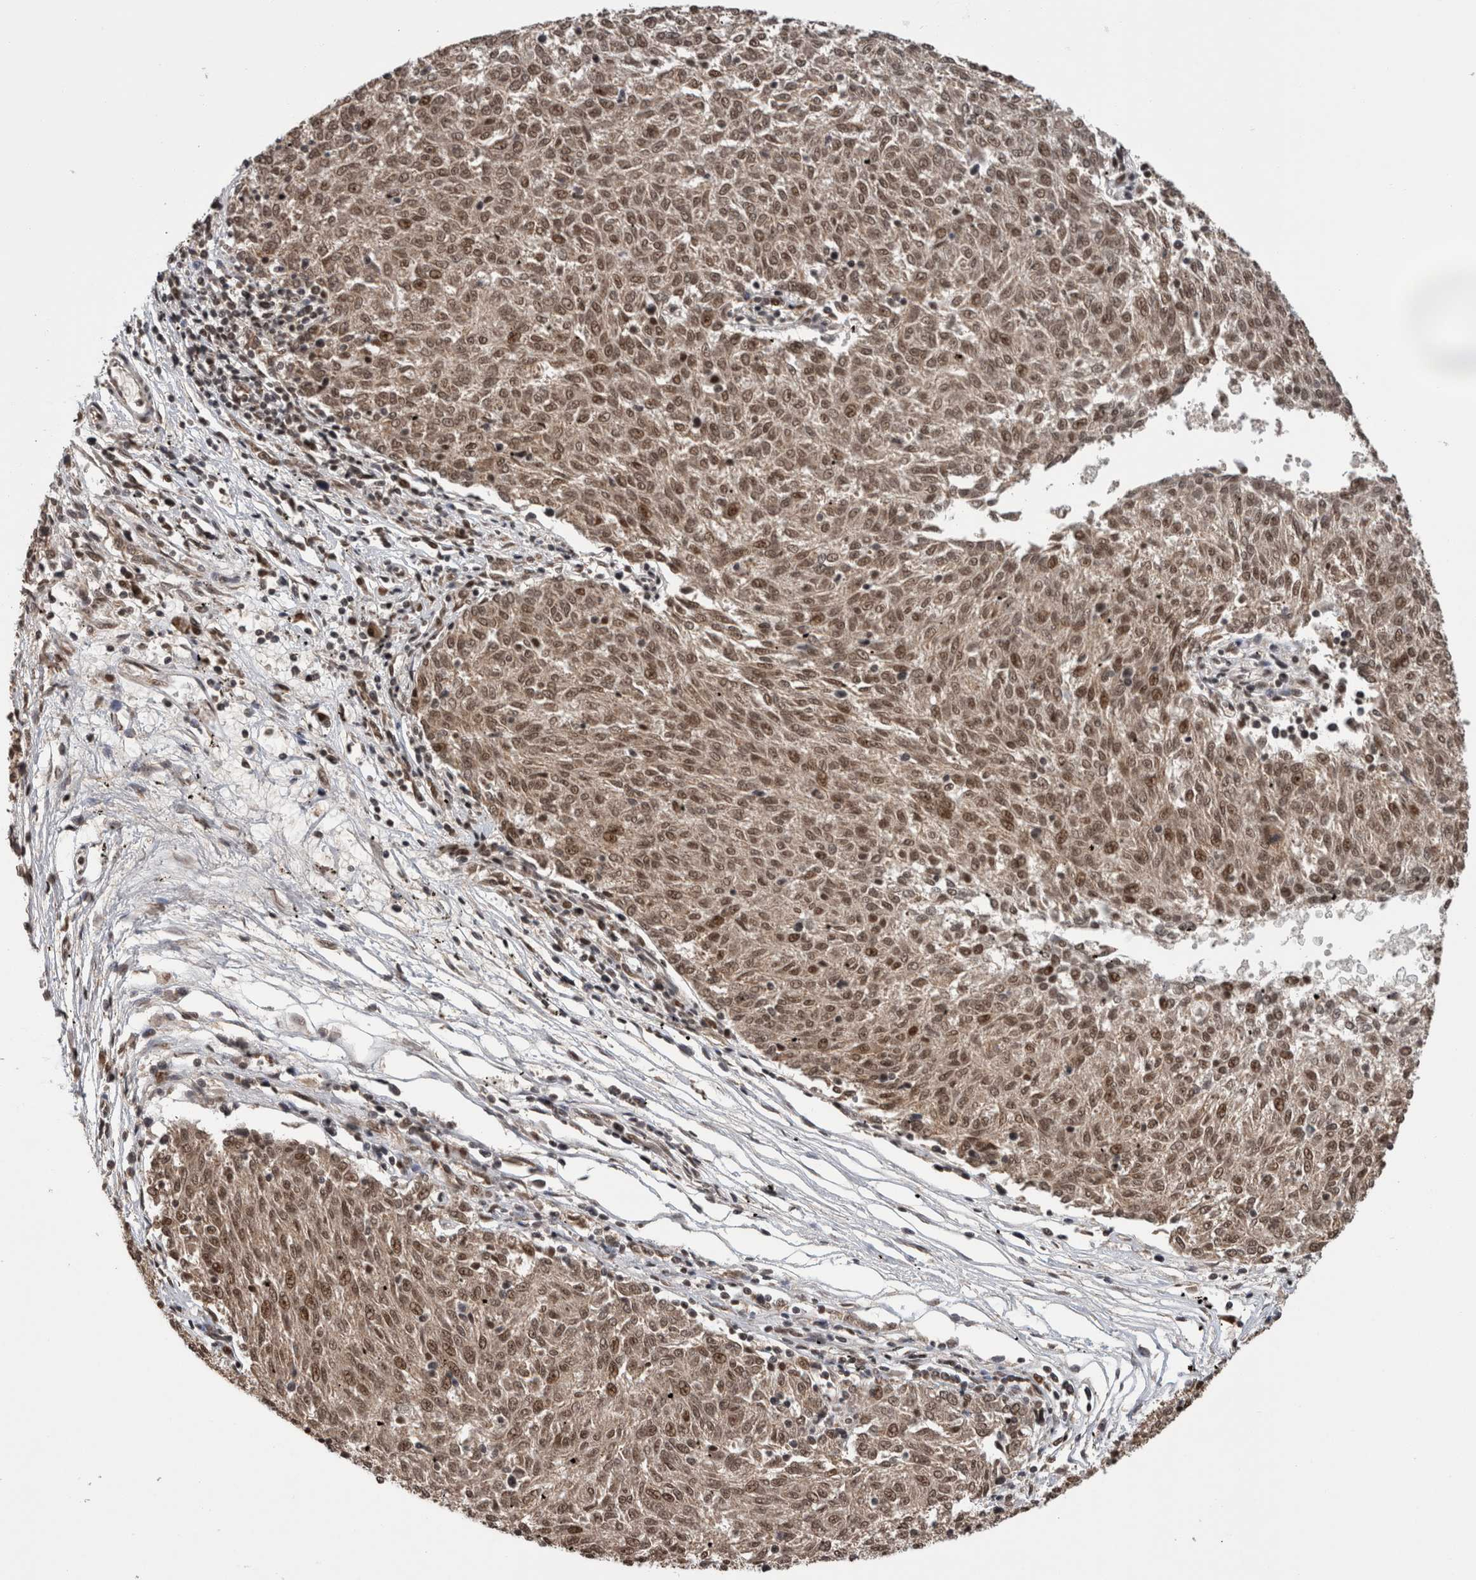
{"staining": {"intensity": "moderate", "quantity": ">75%", "location": "nuclear"}, "tissue": "melanoma", "cell_type": "Tumor cells", "image_type": "cancer", "snomed": [{"axis": "morphology", "description": "Malignant melanoma, NOS"}, {"axis": "topography", "description": "Skin"}], "caption": "Protein analysis of melanoma tissue demonstrates moderate nuclear expression in about >75% of tumor cells.", "gene": "CPSF2", "patient": {"sex": "female", "age": 72}}